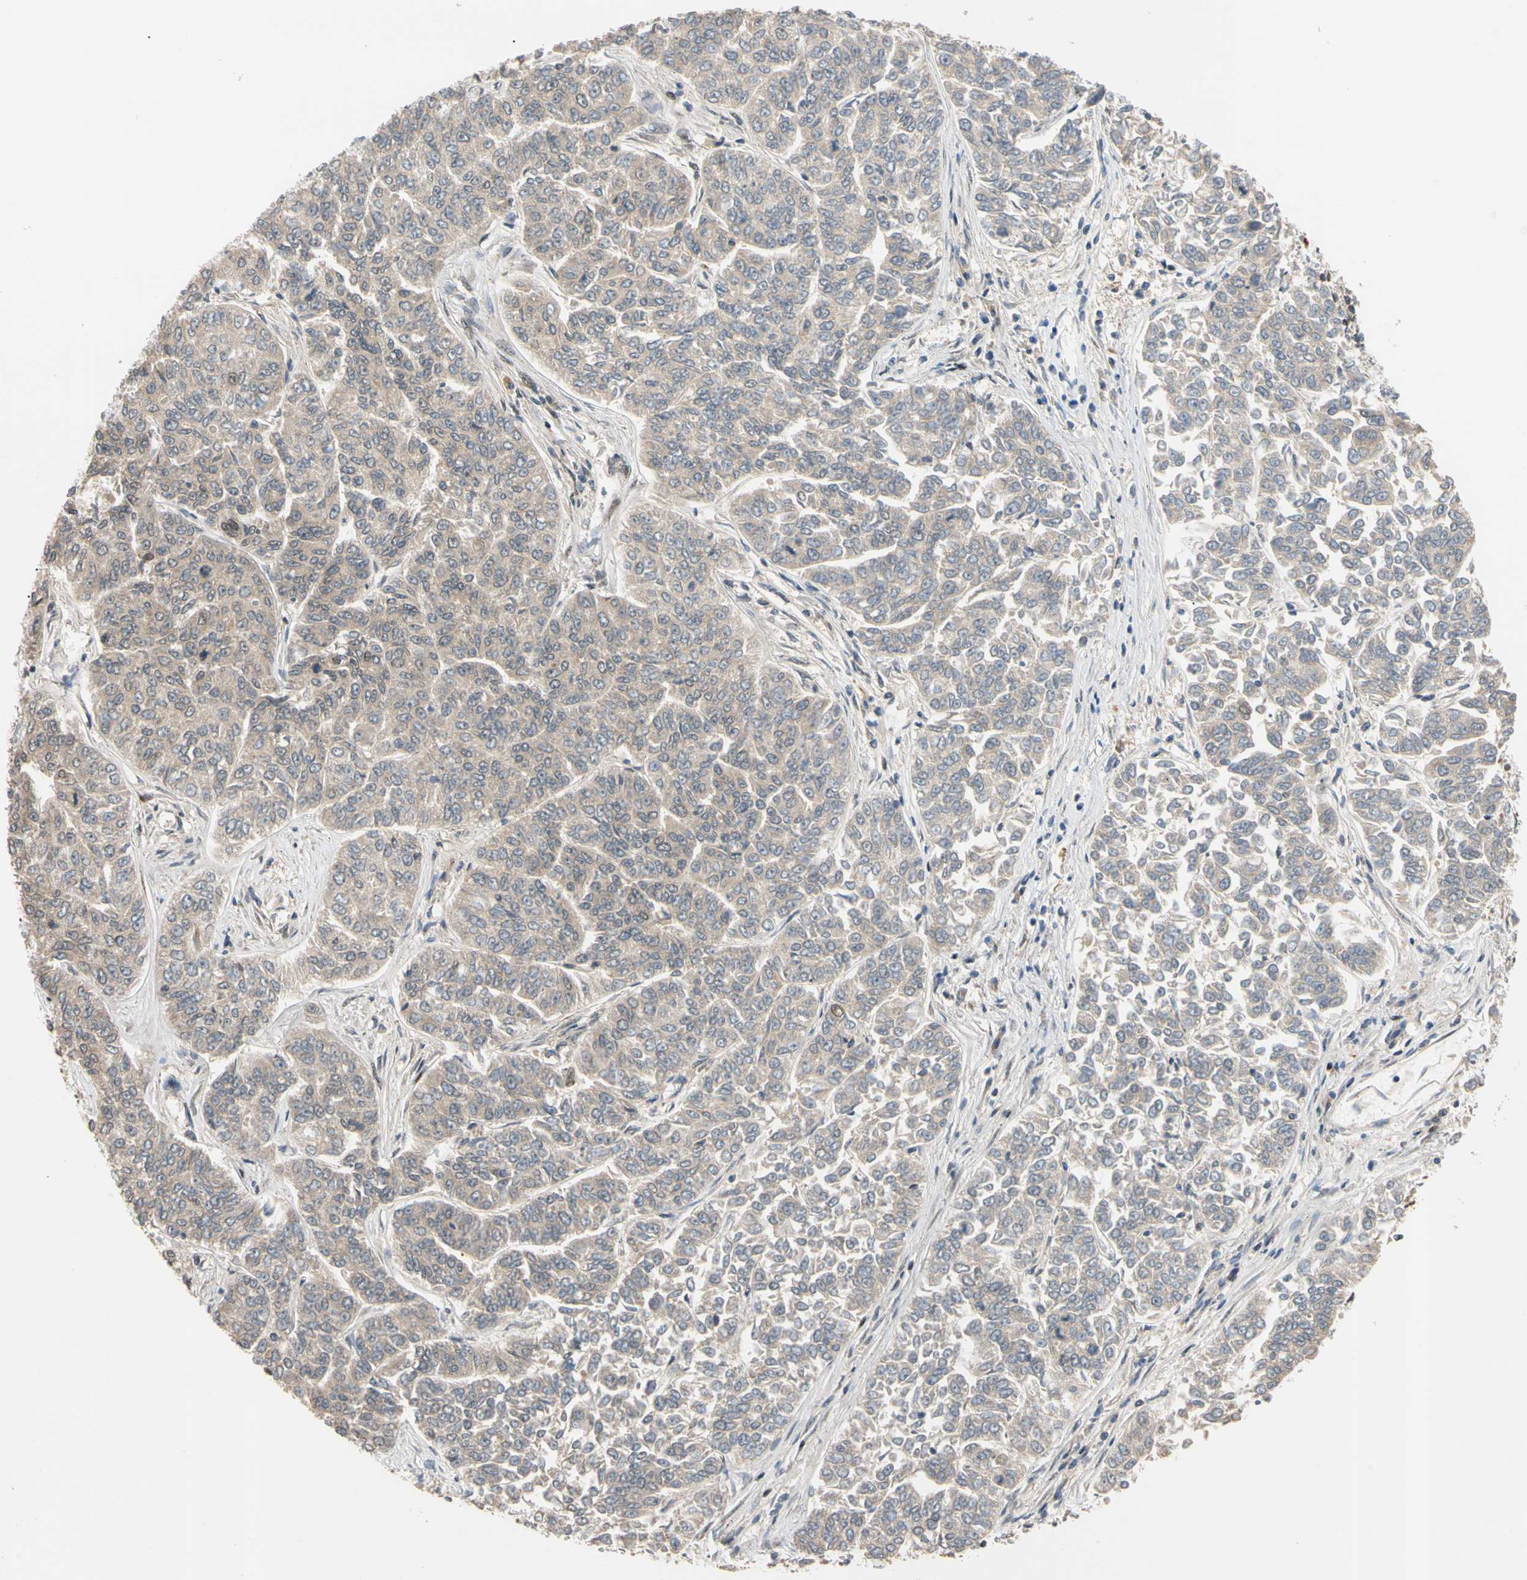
{"staining": {"intensity": "weak", "quantity": "25%-75%", "location": "cytoplasmic/membranous"}, "tissue": "lung cancer", "cell_type": "Tumor cells", "image_type": "cancer", "snomed": [{"axis": "morphology", "description": "Adenocarcinoma, NOS"}, {"axis": "topography", "description": "Lung"}], "caption": "Adenocarcinoma (lung) stained for a protein (brown) reveals weak cytoplasmic/membranous positive staining in about 25%-75% of tumor cells.", "gene": "IP6K2", "patient": {"sex": "male", "age": 84}}